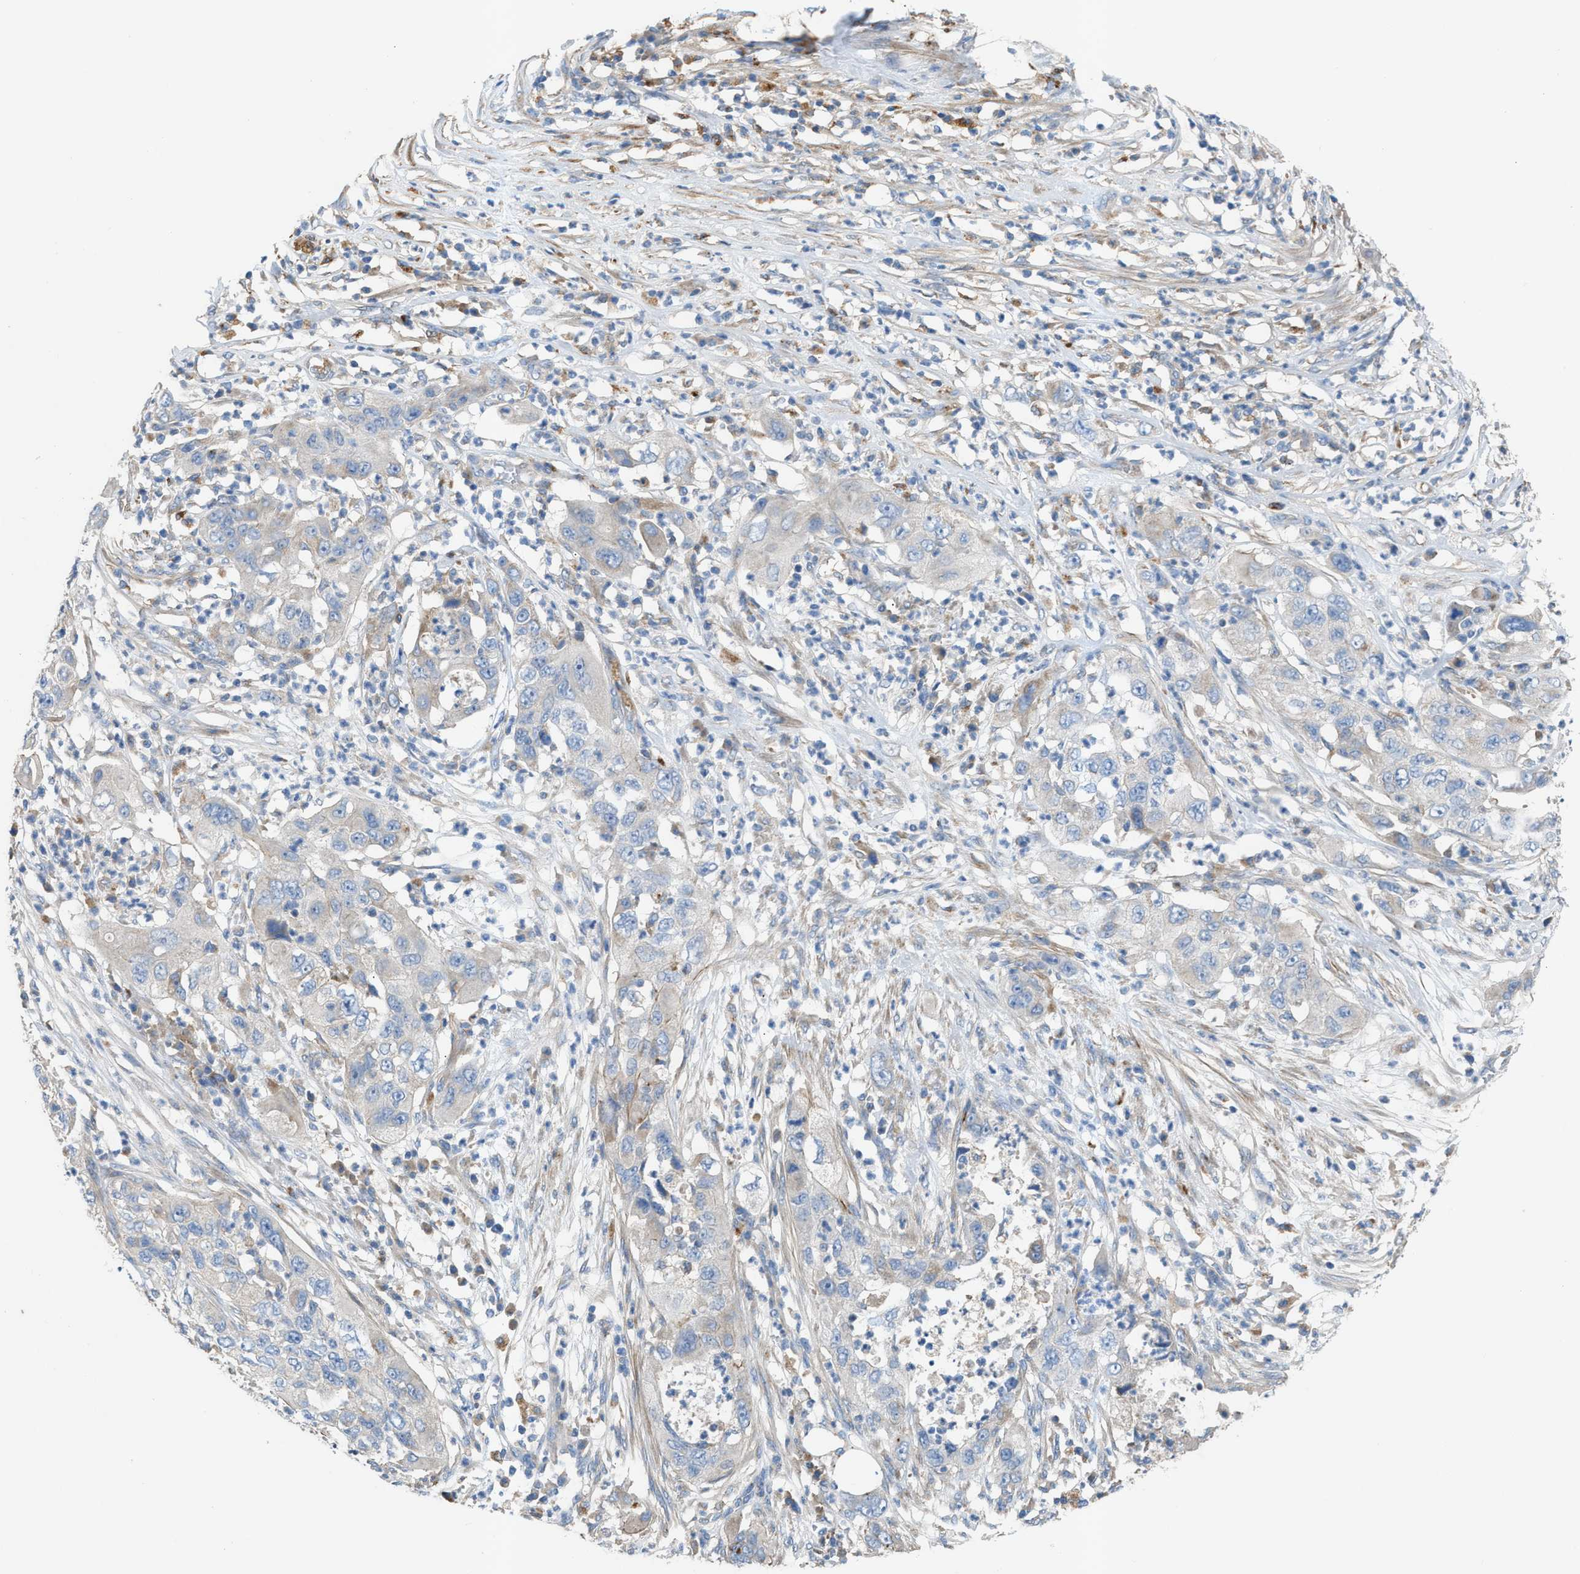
{"staining": {"intensity": "negative", "quantity": "none", "location": "none"}, "tissue": "pancreatic cancer", "cell_type": "Tumor cells", "image_type": "cancer", "snomed": [{"axis": "morphology", "description": "Adenocarcinoma, NOS"}, {"axis": "topography", "description": "Pancreas"}], "caption": "DAB immunohistochemical staining of human pancreatic cancer exhibits no significant staining in tumor cells.", "gene": "AOAH", "patient": {"sex": "female", "age": 78}}